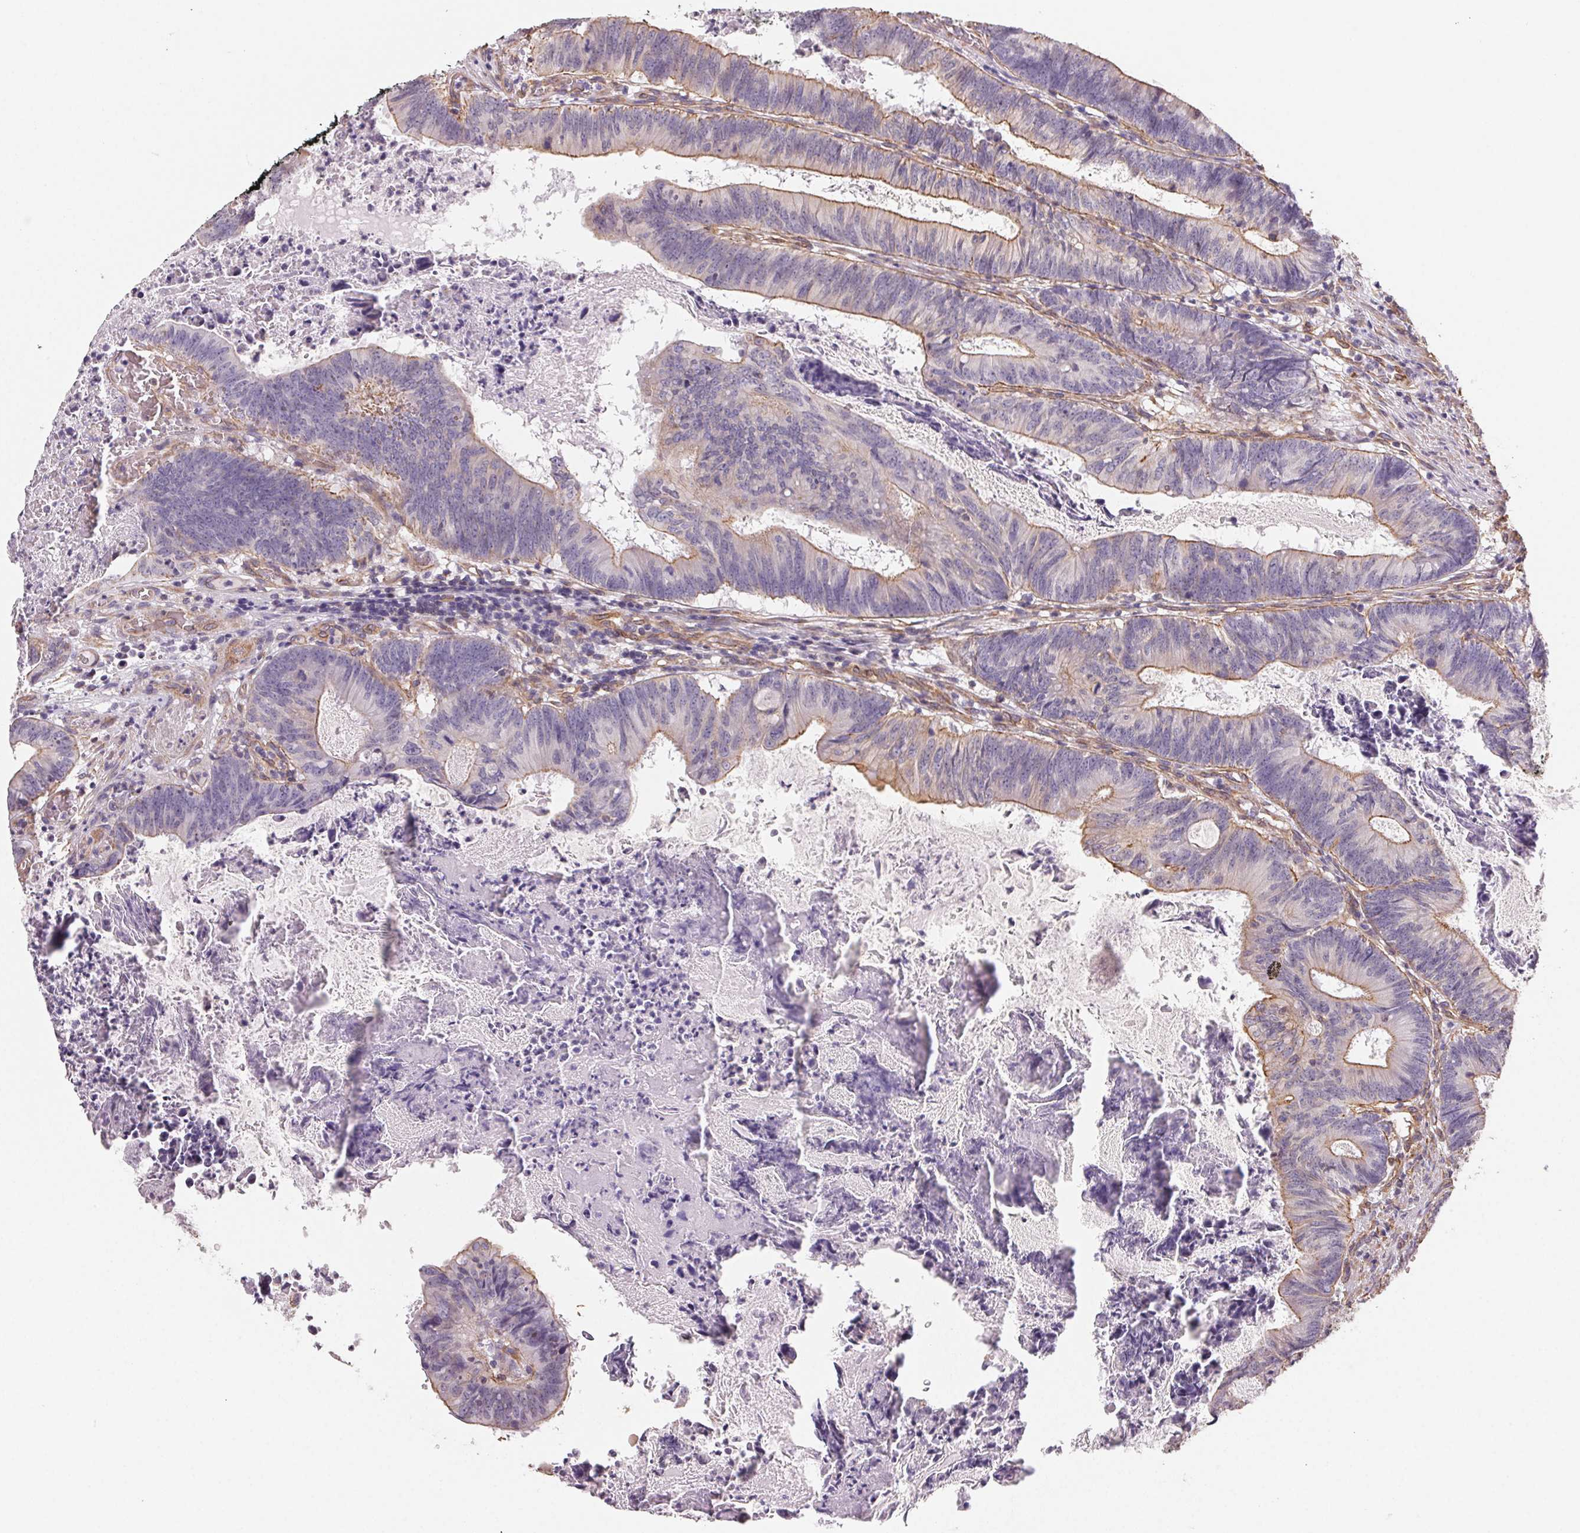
{"staining": {"intensity": "moderate", "quantity": "<25%", "location": "cytoplasmic/membranous"}, "tissue": "colorectal cancer", "cell_type": "Tumor cells", "image_type": "cancer", "snomed": [{"axis": "morphology", "description": "Adenocarcinoma, NOS"}, {"axis": "topography", "description": "Colon"}], "caption": "Human colorectal cancer stained for a protein (brown) shows moderate cytoplasmic/membranous positive expression in approximately <25% of tumor cells.", "gene": "PLA2G4F", "patient": {"sex": "female", "age": 70}}